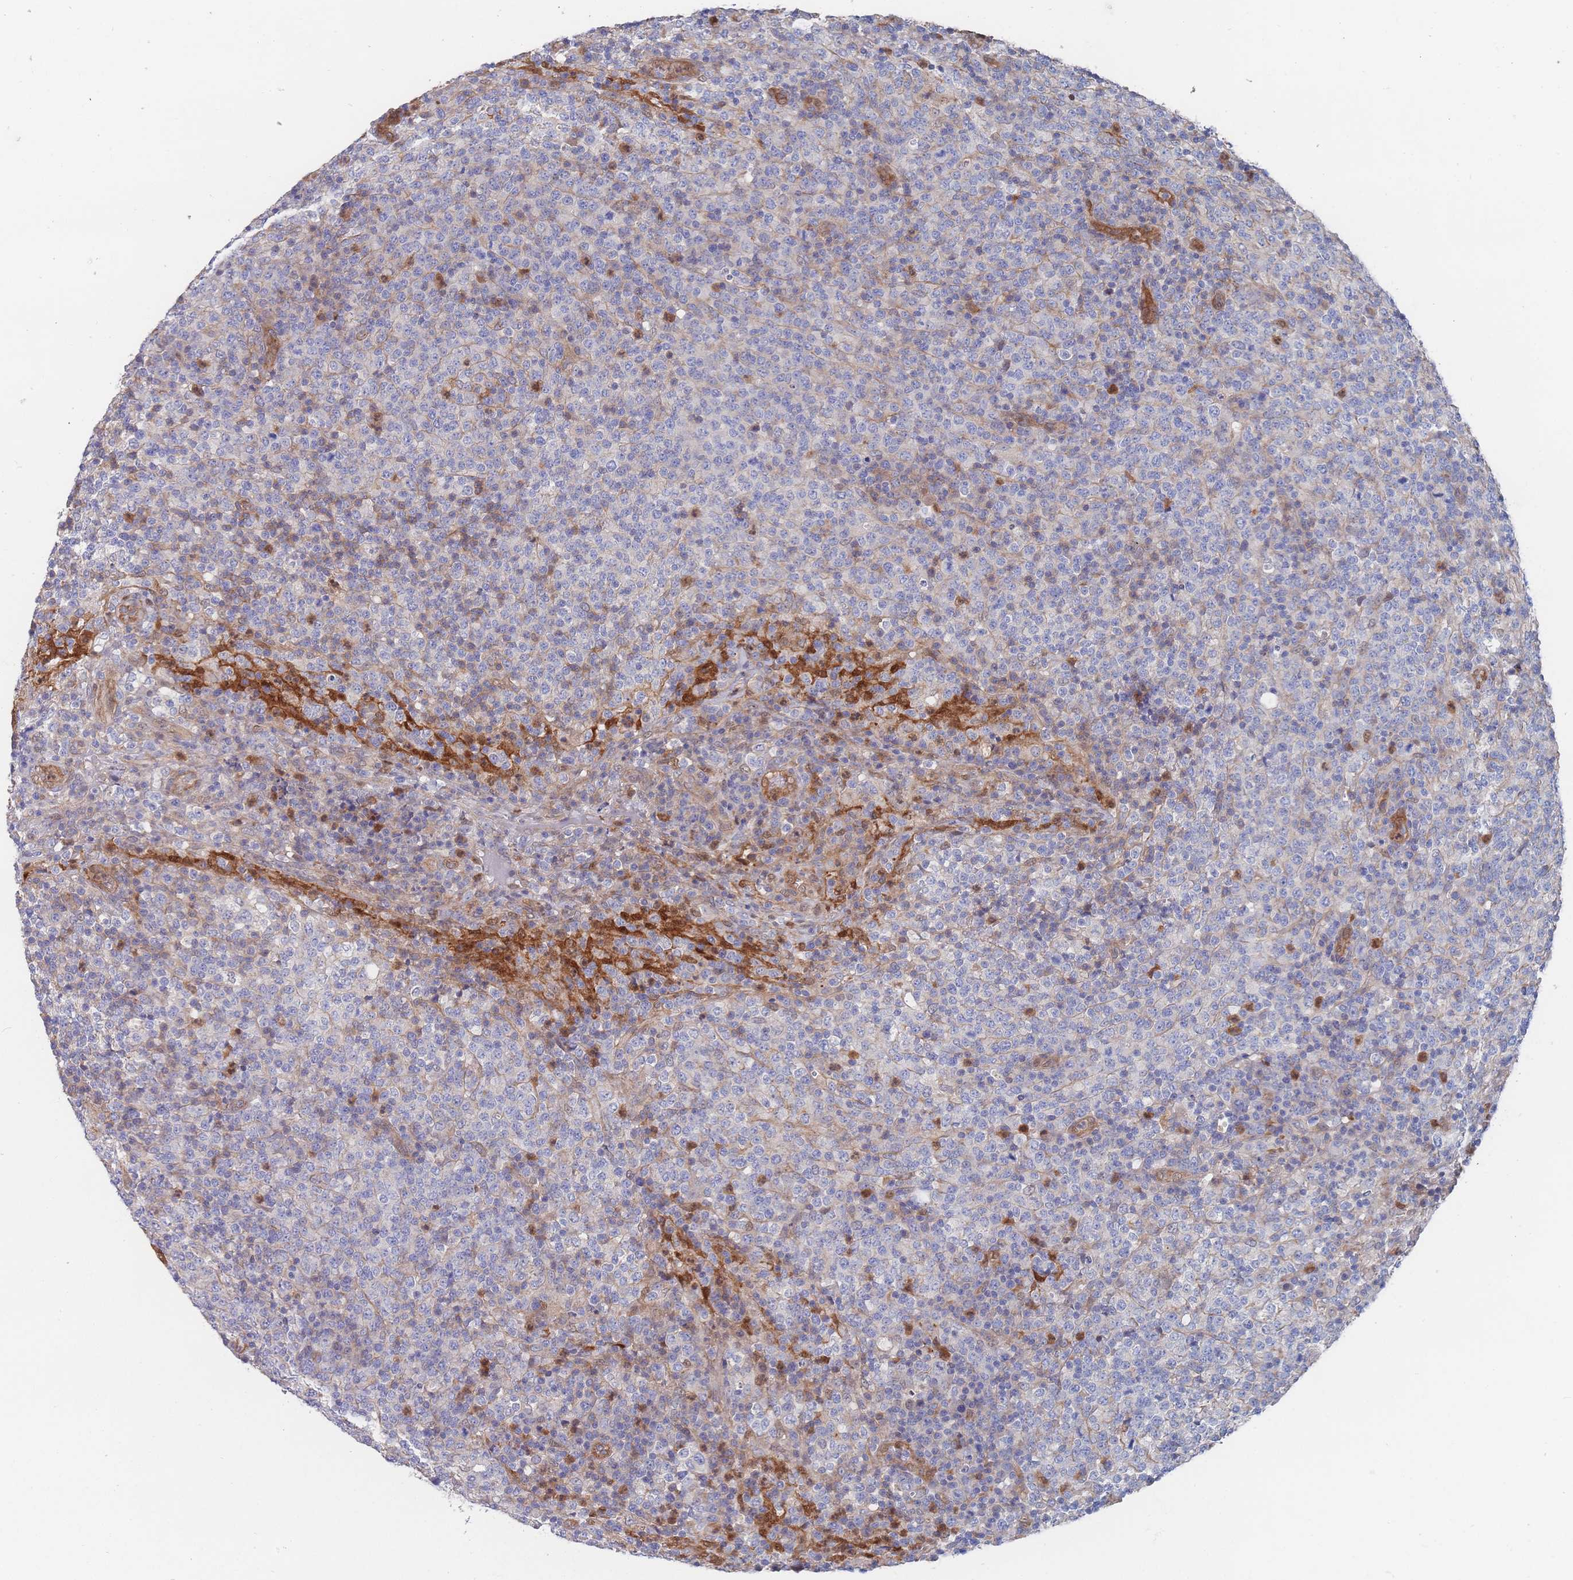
{"staining": {"intensity": "negative", "quantity": "none", "location": "none"}, "tissue": "lymphoma", "cell_type": "Tumor cells", "image_type": "cancer", "snomed": [{"axis": "morphology", "description": "Malignant lymphoma, non-Hodgkin's type, High grade"}, {"axis": "topography", "description": "Lymph node"}], "caption": "The immunohistochemistry histopathology image has no significant staining in tumor cells of lymphoma tissue.", "gene": "G6PC1", "patient": {"sex": "male", "age": 54}}